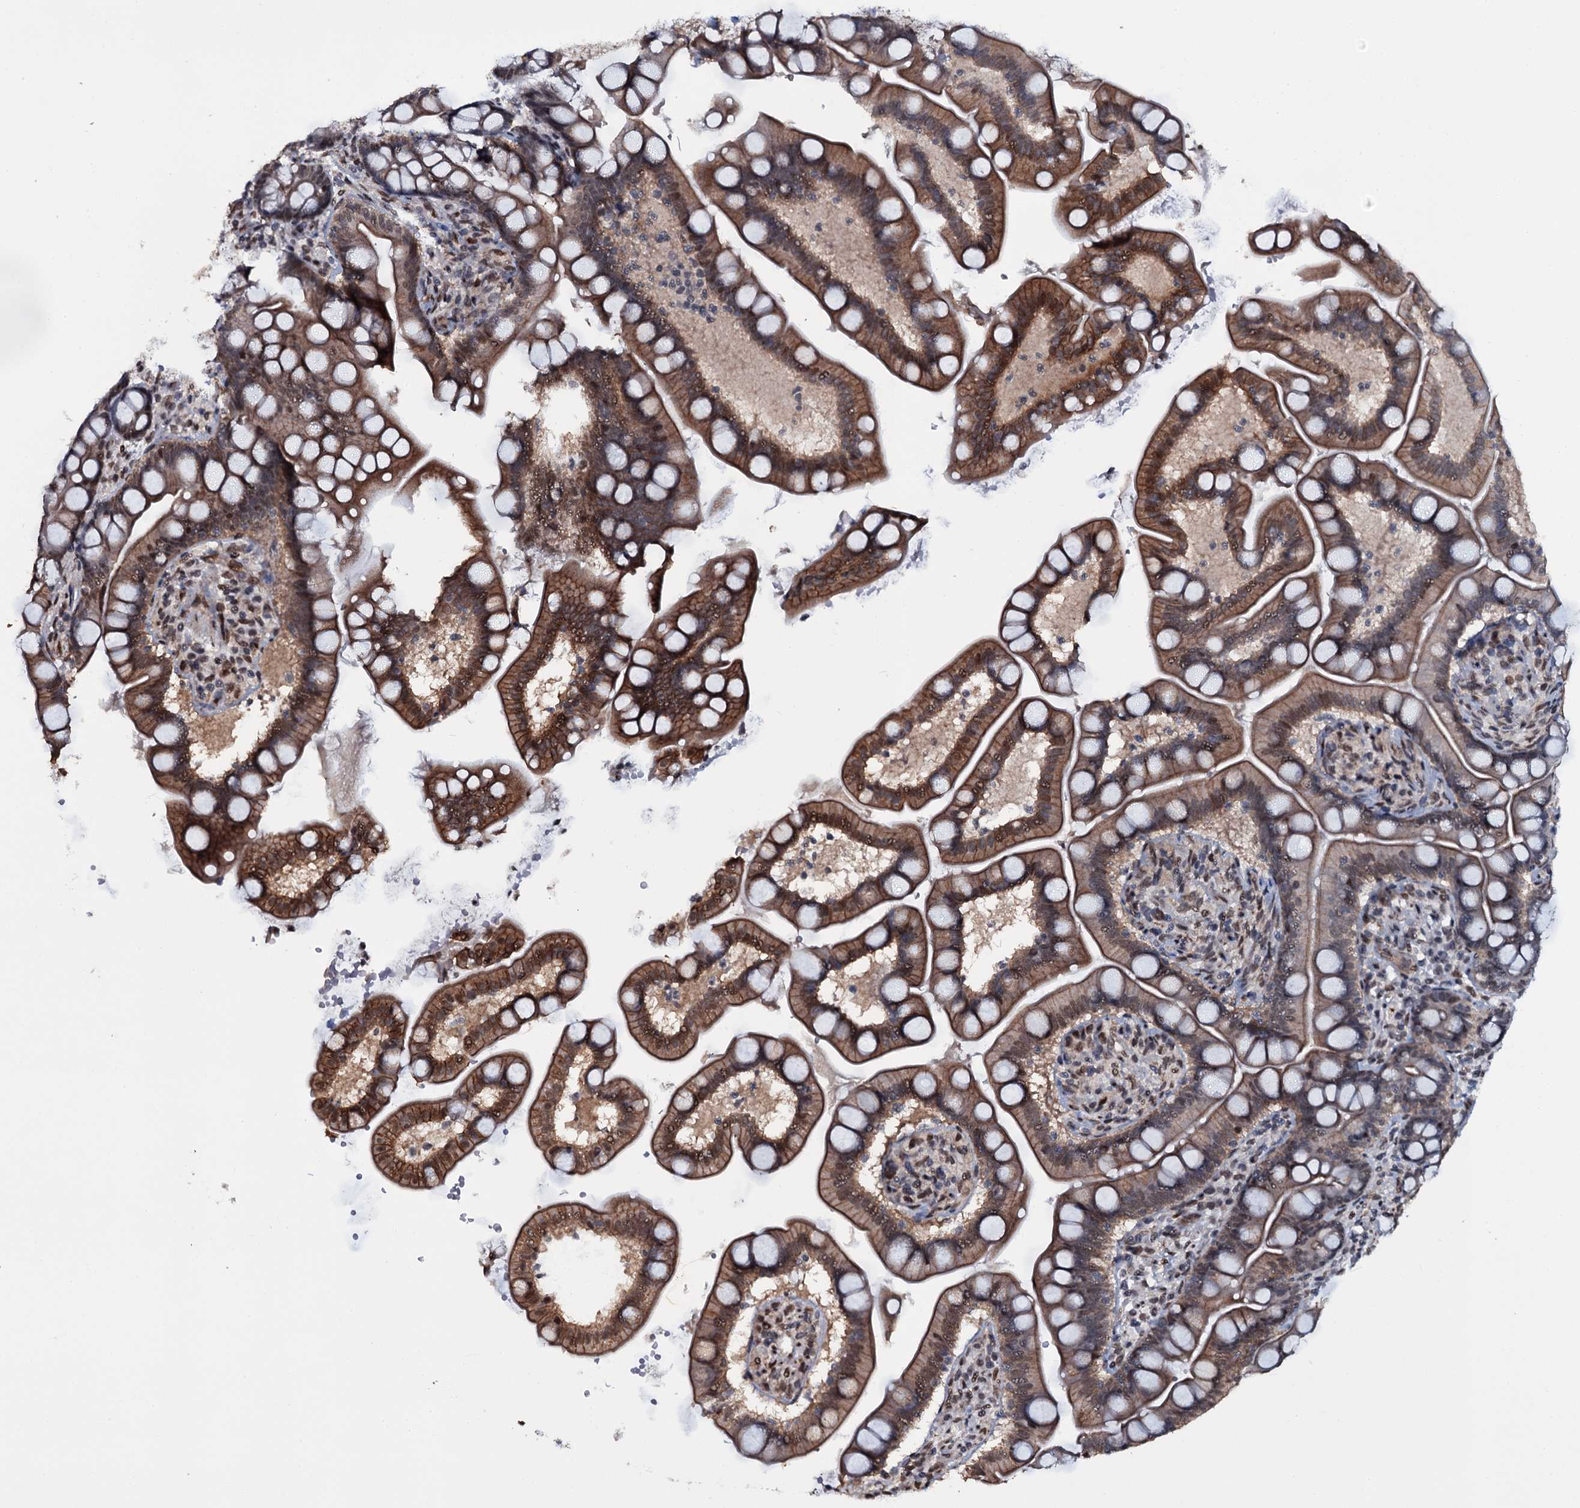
{"staining": {"intensity": "moderate", "quantity": ">75%", "location": "cytoplasmic/membranous,nuclear"}, "tissue": "small intestine", "cell_type": "Glandular cells", "image_type": "normal", "snomed": [{"axis": "morphology", "description": "Normal tissue, NOS"}, {"axis": "topography", "description": "Small intestine"}], "caption": "High-magnification brightfield microscopy of unremarkable small intestine stained with DAB (brown) and counterstained with hematoxylin (blue). glandular cells exhibit moderate cytoplasmic/membranous,nuclear positivity is identified in approximately>75% of cells.", "gene": "SH2D4B", "patient": {"sex": "female", "age": 64}}